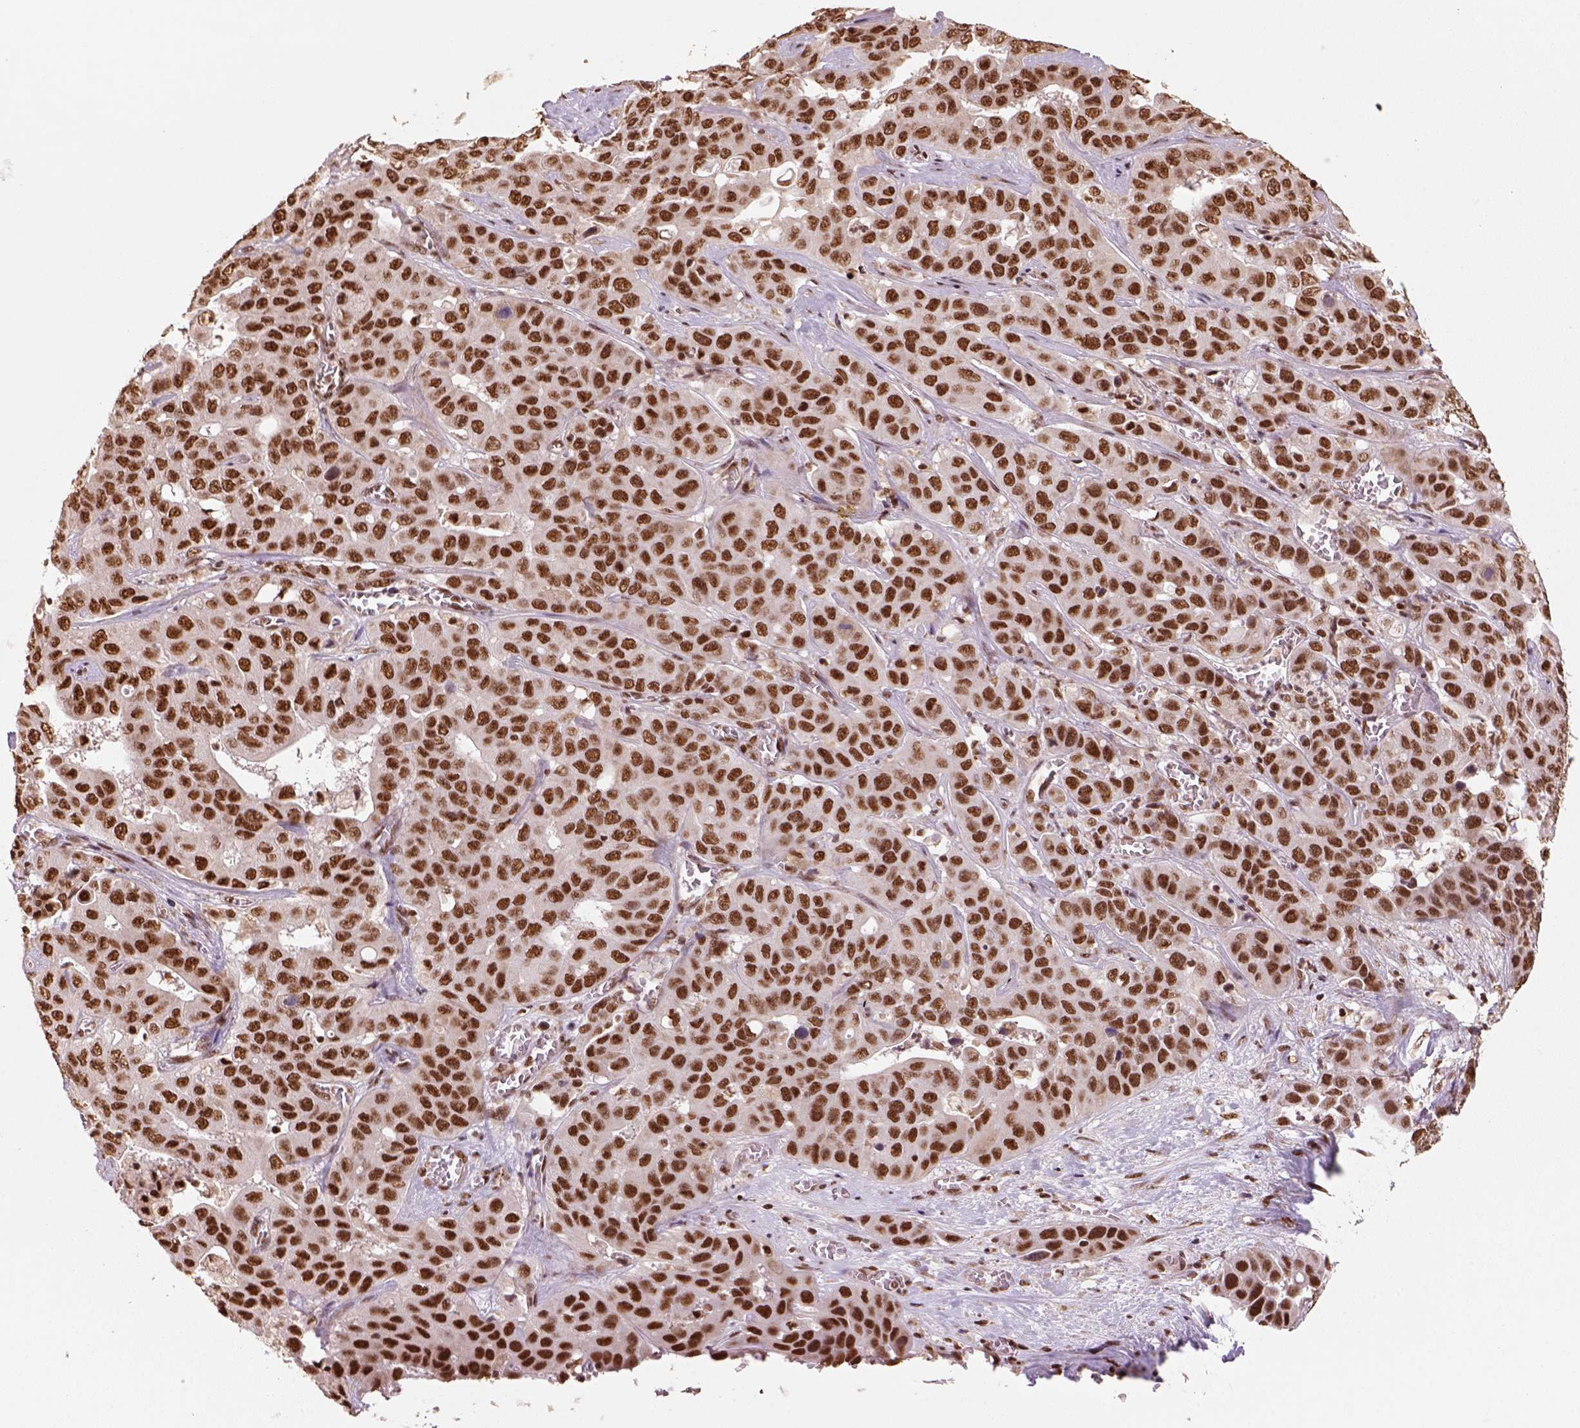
{"staining": {"intensity": "strong", "quantity": ">75%", "location": "nuclear"}, "tissue": "liver cancer", "cell_type": "Tumor cells", "image_type": "cancer", "snomed": [{"axis": "morphology", "description": "Cholangiocarcinoma"}, {"axis": "topography", "description": "Liver"}], "caption": "Liver cancer tissue shows strong nuclear staining in about >75% of tumor cells (DAB (3,3'-diaminobenzidine) = brown stain, brightfield microscopy at high magnification).", "gene": "CCAR1", "patient": {"sex": "female", "age": 52}}